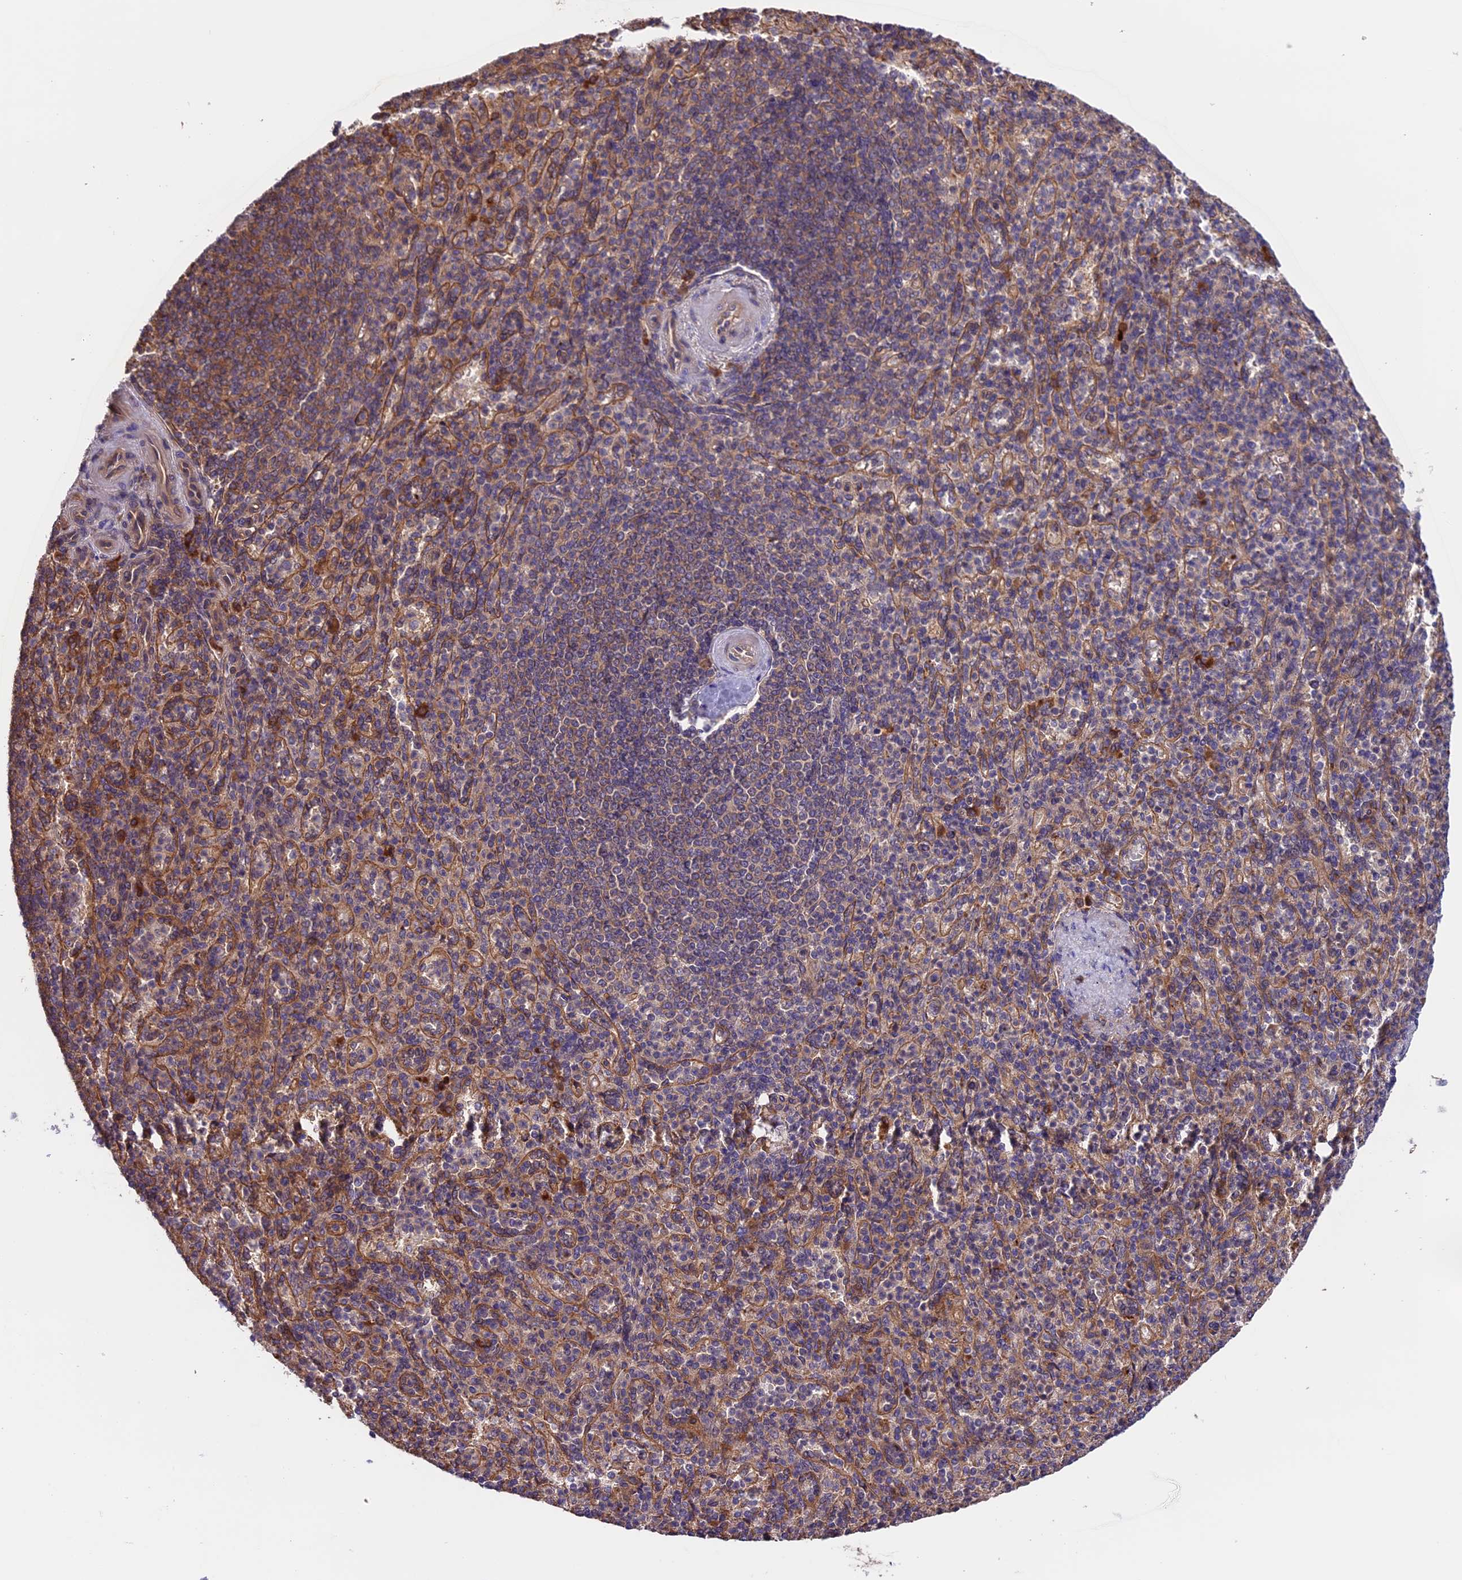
{"staining": {"intensity": "moderate", "quantity": "25%-75%", "location": "cytoplasmic/membranous"}, "tissue": "spleen", "cell_type": "Cells in red pulp", "image_type": "normal", "snomed": [{"axis": "morphology", "description": "Normal tissue, NOS"}, {"axis": "topography", "description": "Spleen"}], "caption": "Spleen stained with a brown dye demonstrates moderate cytoplasmic/membranous positive staining in approximately 25%-75% of cells in red pulp.", "gene": "SETD6", "patient": {"sex": "female", "age": 74}}